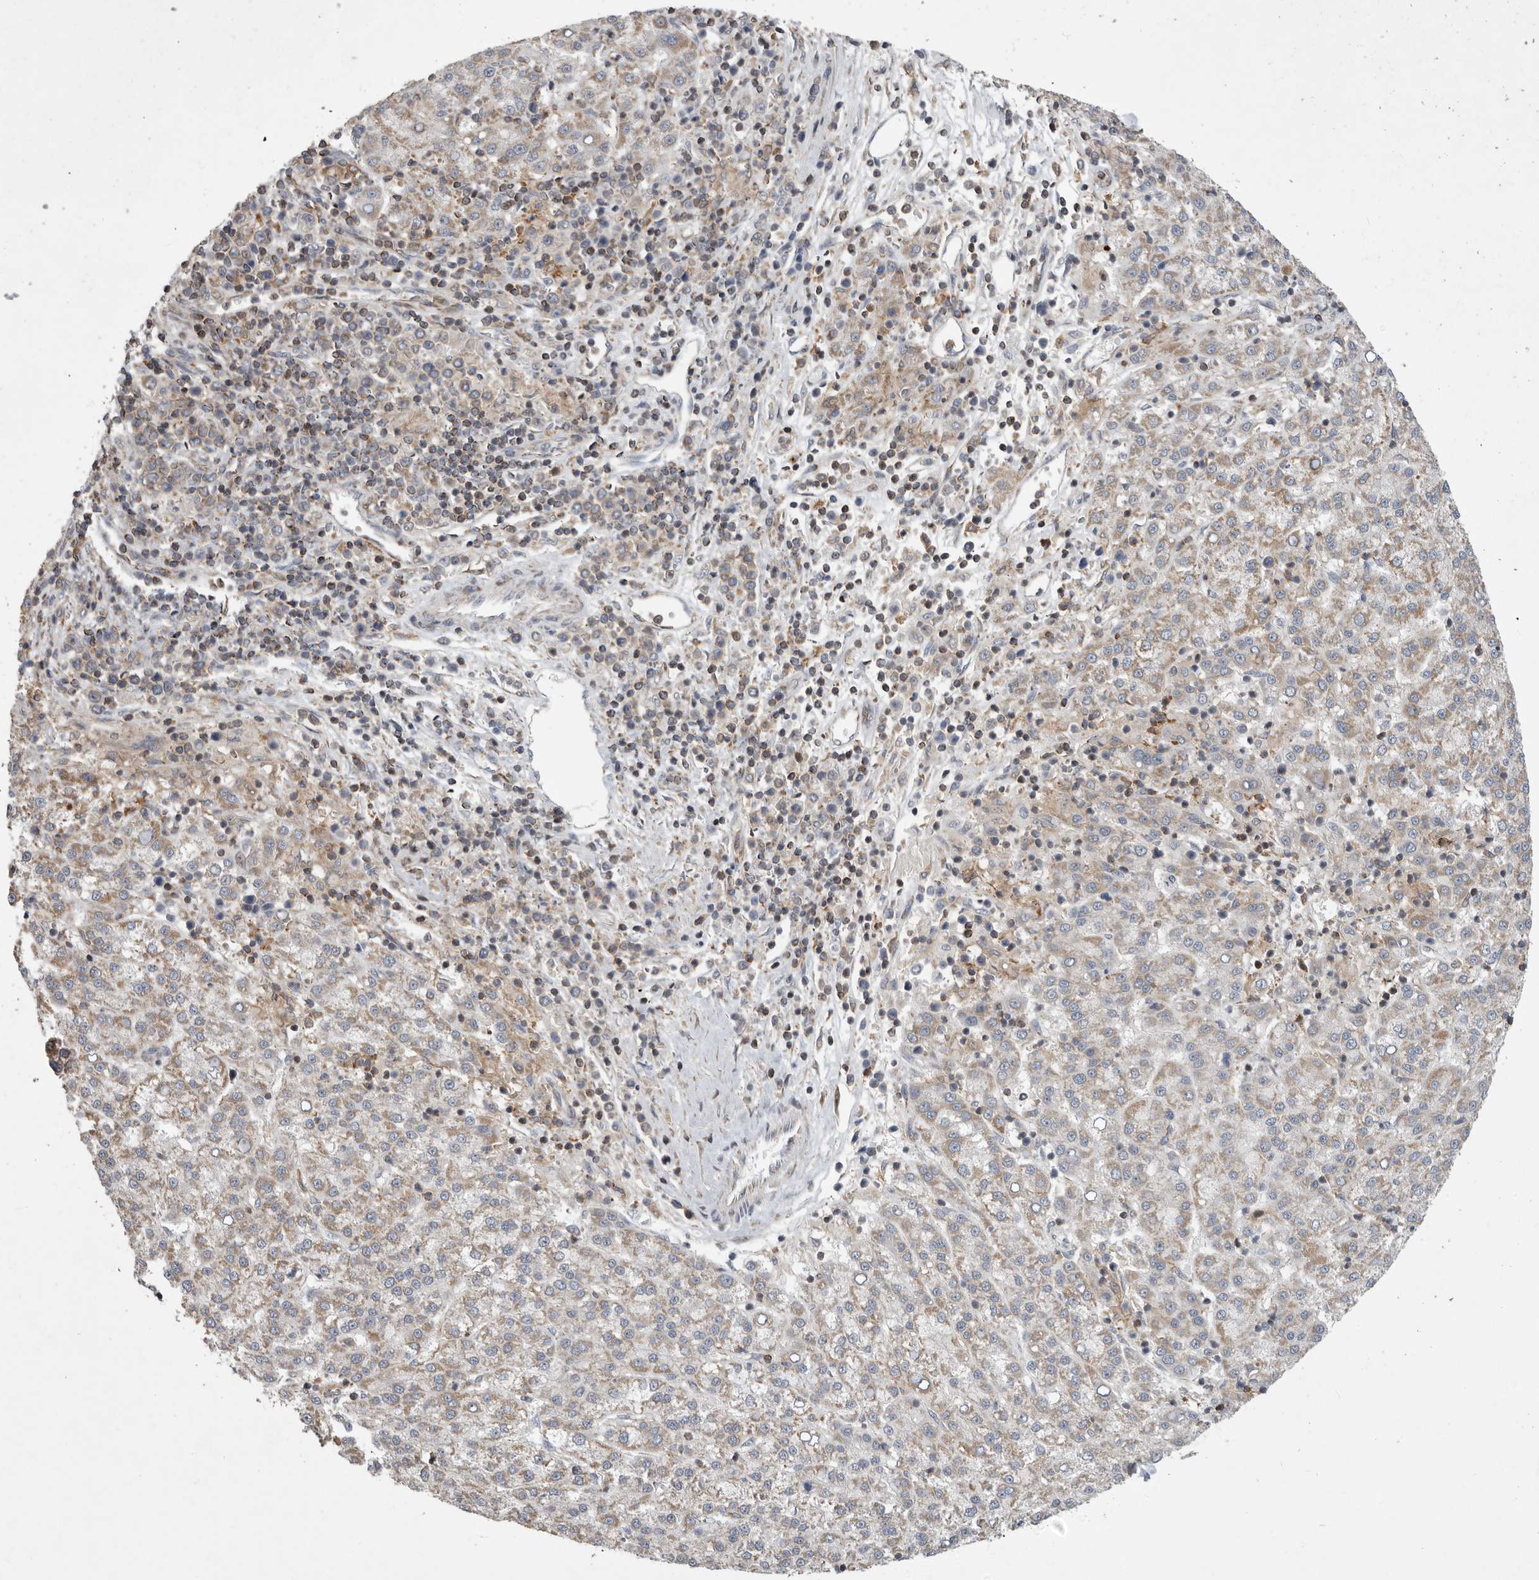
{"staining": {"intensity": "weak", "quantity": "25%-75%", "location": "cytoplasmic/membranous"}, "tissue": "liver cancer", "cell_type": "Tumor cells", "image_type": "cancer", "snomed": [{"axis": "morphology", "description": "Carcinoma, Hepatocellular, NOS"}, {"axis": "topography", "description": "Liver"}], "caption": "Immunohistochemistry (IHC) staining of liver cancer (hepatocellular carcinoma), which displays low levels of weak cytoplasmic/membranous positivity in about 25%-75% of tumor cells indicating weak cytoplasmic/membranous protein positivity. The staining was performed using DAB (3,3'-diaminobenzidine) (brown) for protein detection and nuclei were counterstained in hematoxylin (blue).", "gene": "MPZL1", "patient": {"sex": "female", "age": 58}}